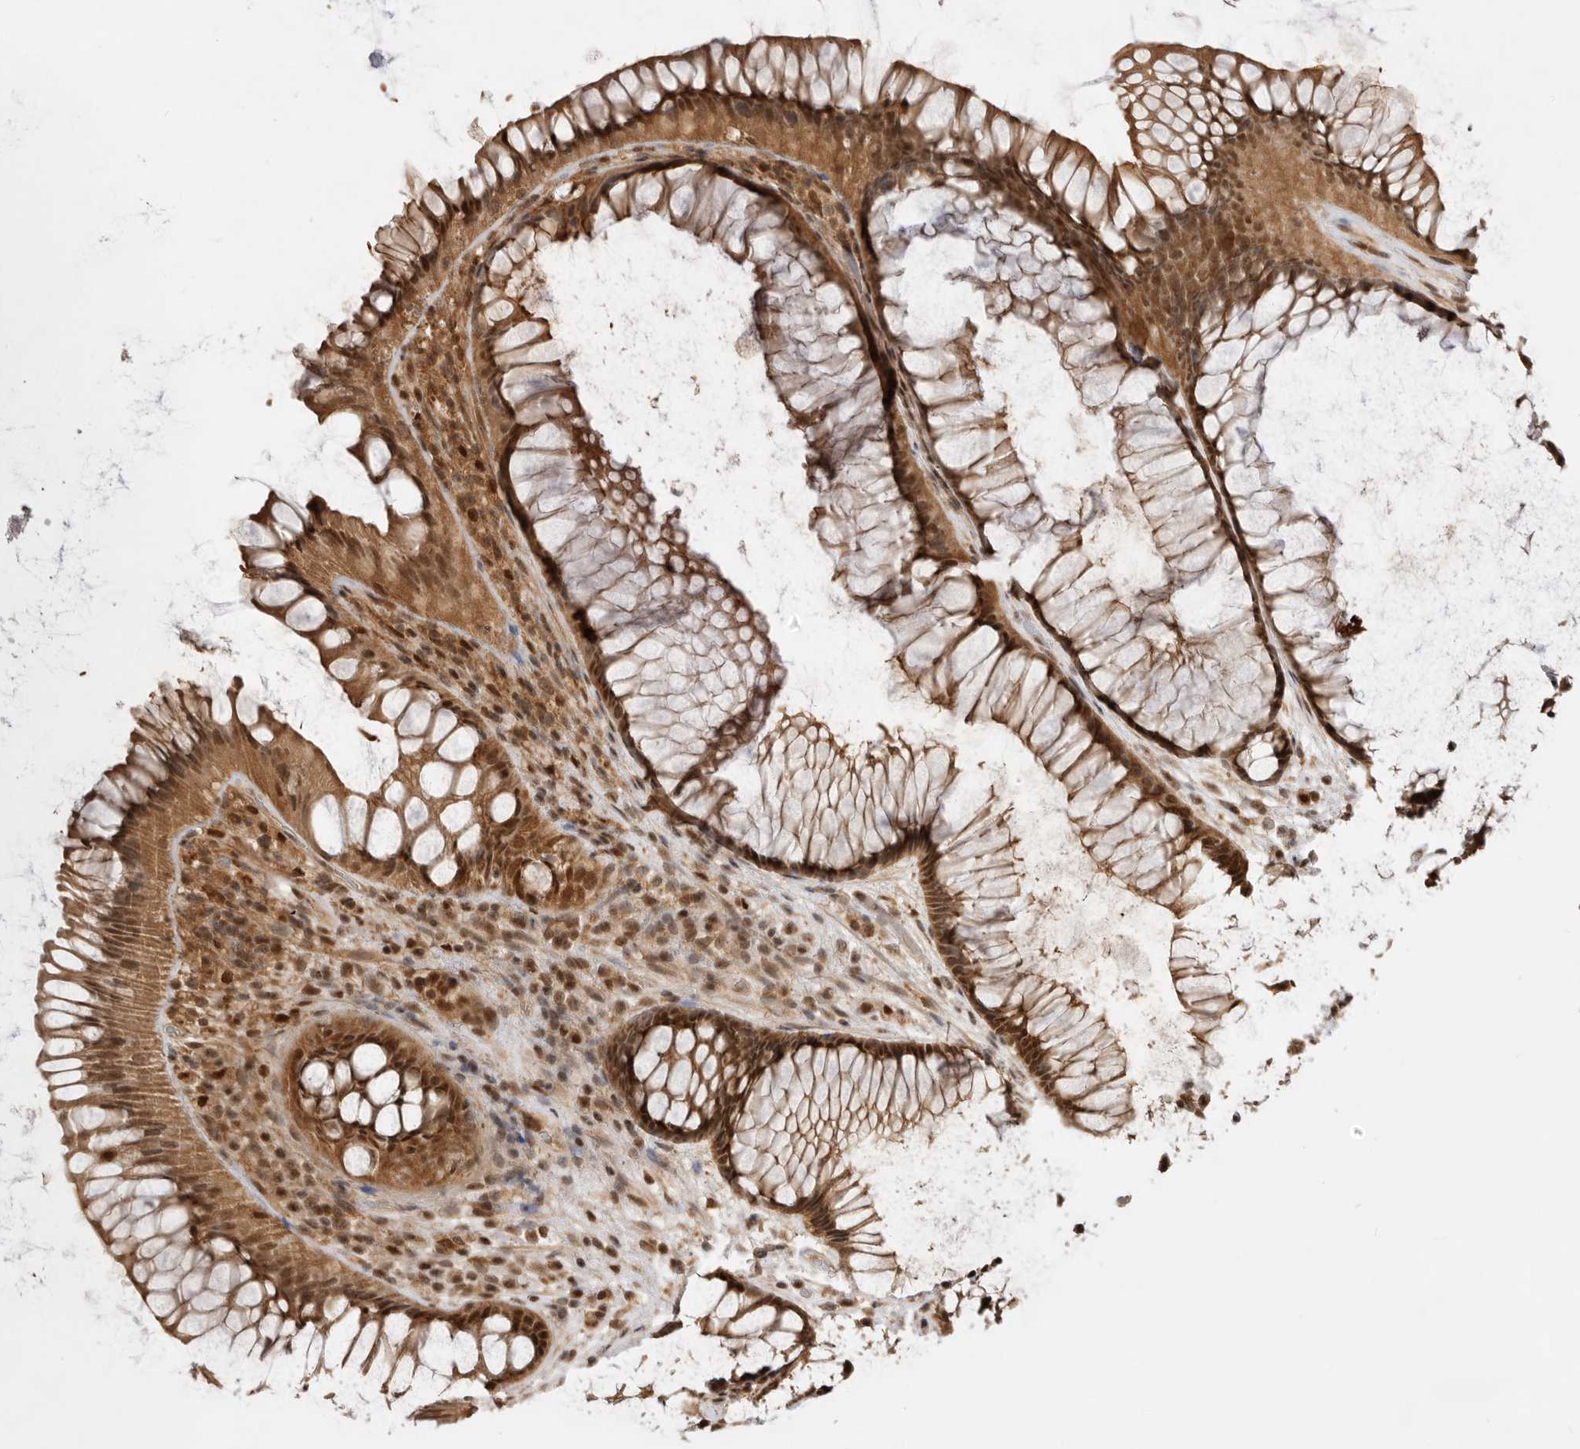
{"staining": {"intensity": "strong", "quantity": ">75%", "location": "cytoplasmic/membranous,nuclear"}, "tissue": "rectum", "cell_type": "Glandular cells", "image_type": "normal", "snomed": [{"axis": "morphology", "description": "Normal tissue, NOS"}, {"axis": "topography", "description": "Rectum"}], "caption": "Brown immunohistochemical staining in normal human rectum reveals strong cytoplasmic/membranous,nuclear staining in about >75% of glandular cells. The staining was performed using DAB (3,3'-diaminobenzidine), with brown indicating positive protein expression. Nuclei are stained blue with hematoxylin.", "gene": "ADPRS", "patient": {"sex": "male", "age": 51}}